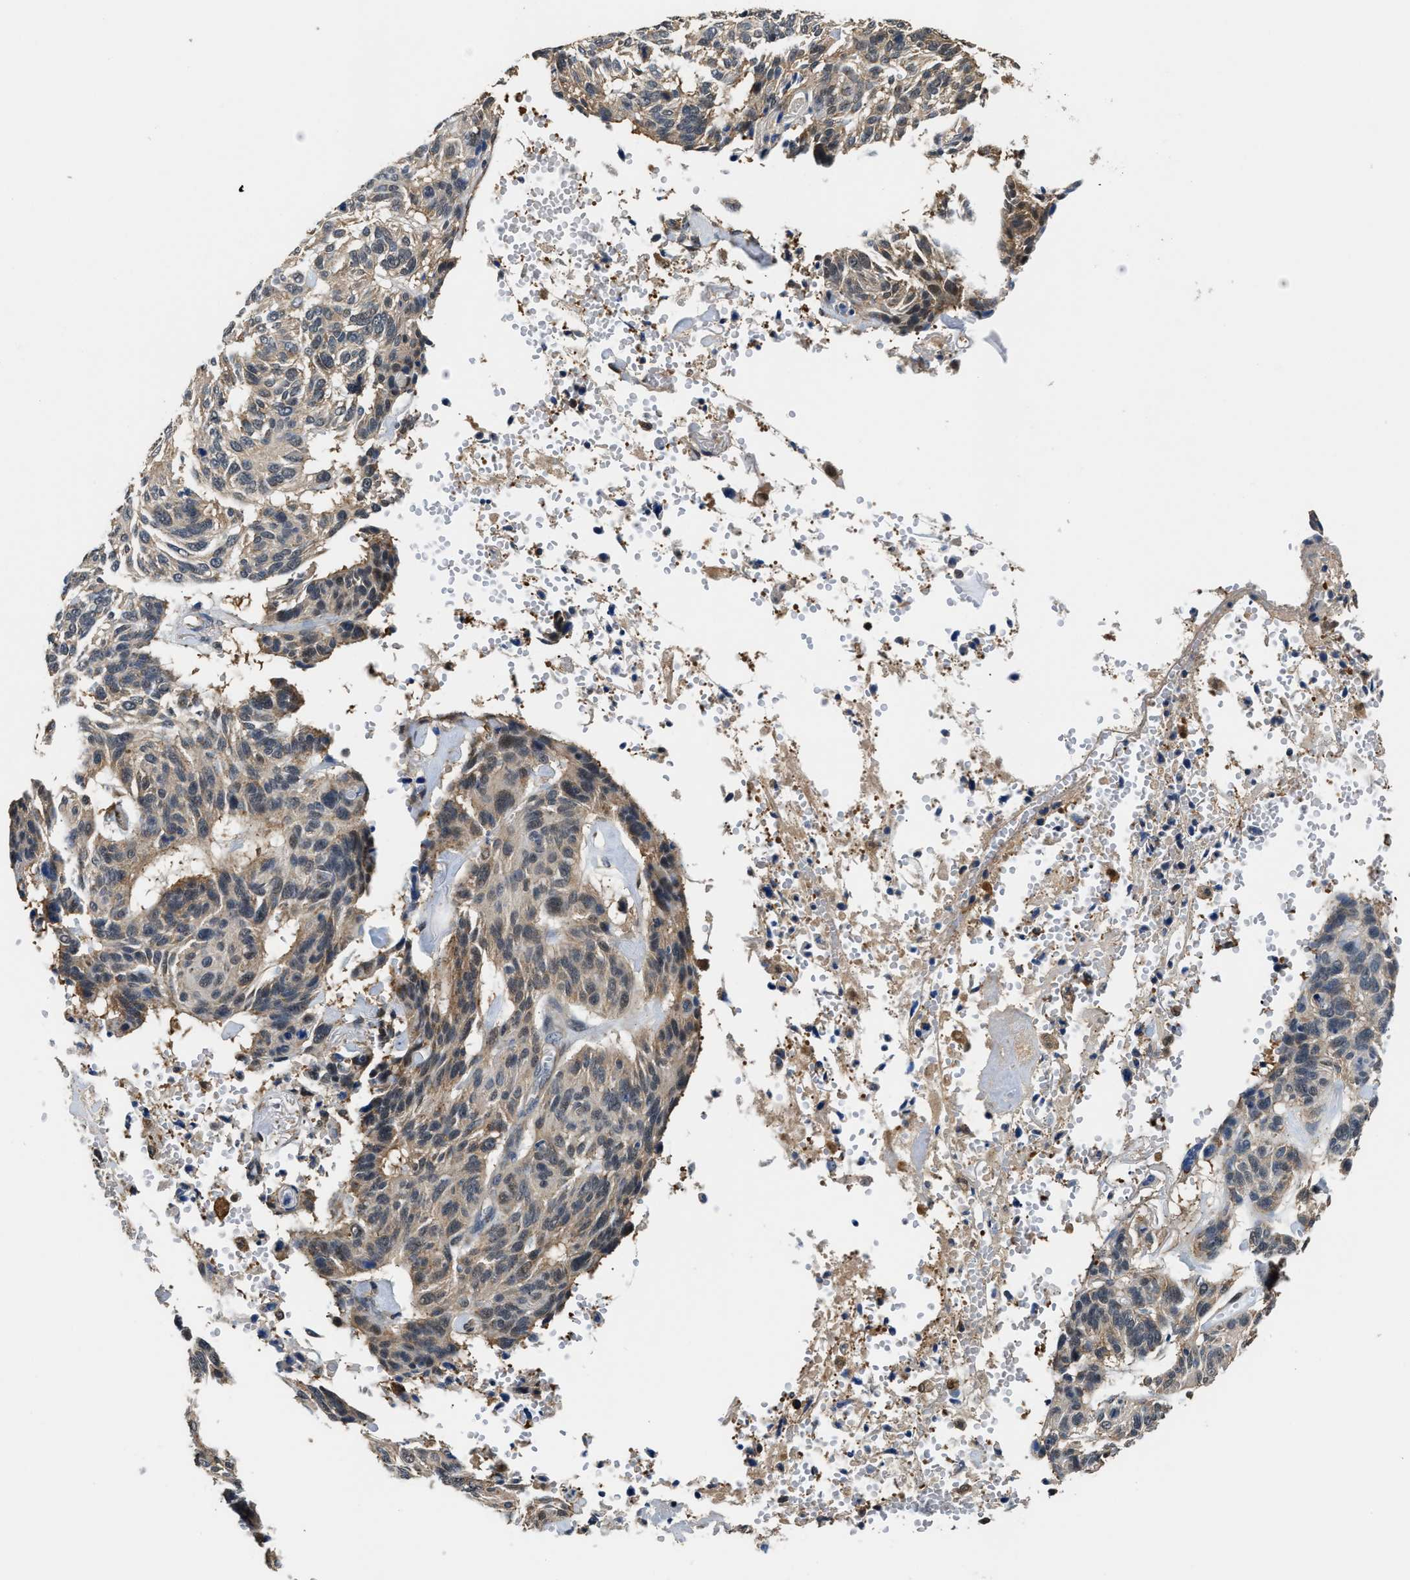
{"staining": {"intensity": "weak", "quantity": ">75%", "location": "cytoplasmic/membranous"}, "tissue": "skin cancer", "cell_type": "Tumor cells", "image_type": "cancer", "snomed": [{"axis": "morphology", "description": "Basal cell carcinoma"}, {"axis": "topography", "description": "Skin"}], "caption": "Immunohistochemistry (IHC) micrograph of neoplastic tissue: skin basal cell carcinoma stained using immunohistochemistry (IHC) exhibits low levels of weak protein expression localized specifically in the cytoplasmic/membranous of tumor cells, appearing as a cytoplasmic/membranous brown color.", "gene": "PPA1", "patient": {"sex": "male", "age": 85}}